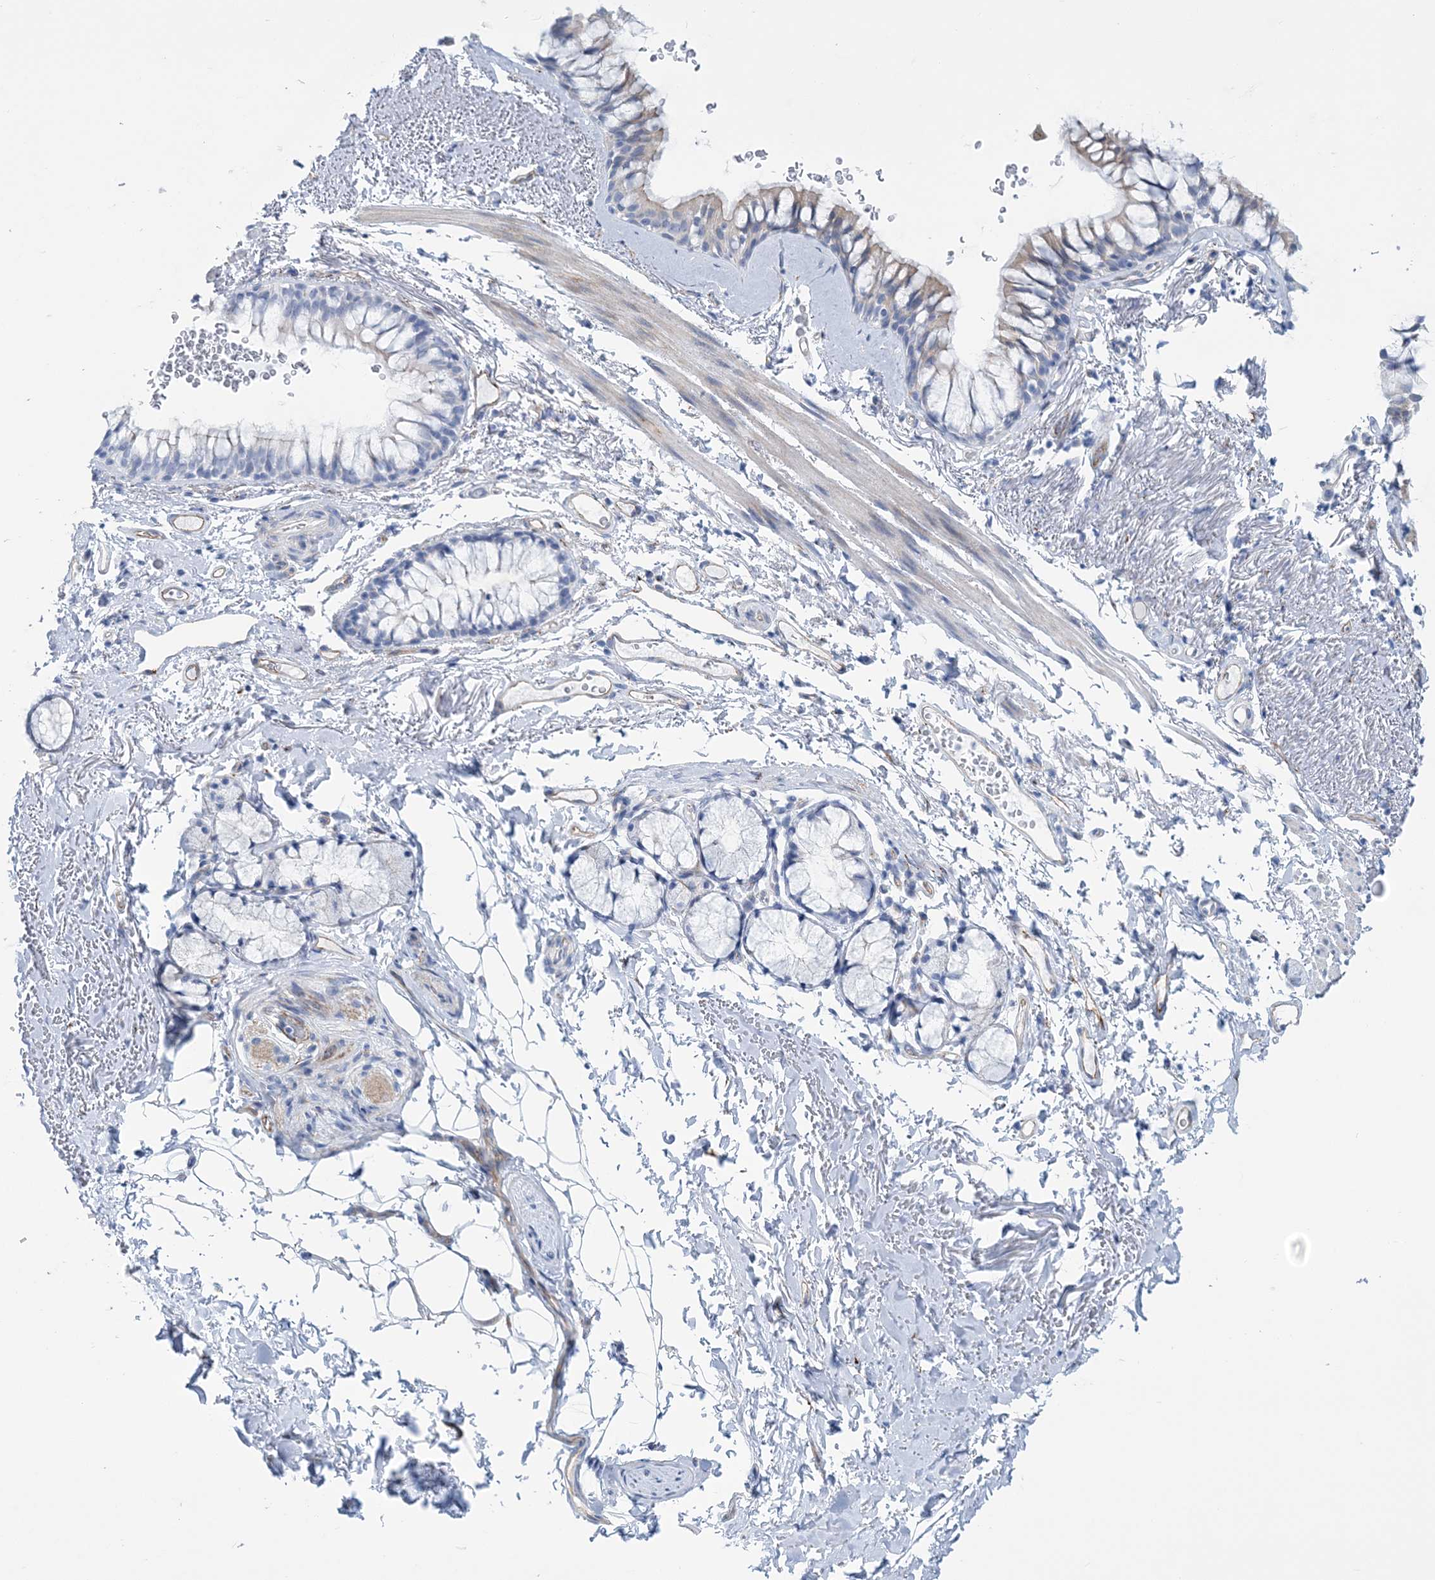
{"staining": {"intensity": "negative", "quantity": "none", "location": "none"}, "tissue": "bronchus", "cell_type": "Respiratory epithelial cells", "image_type": "normal", "snomed": [{"axis": "morphology", "description": "Normal tissue, NOS"}, {"axis": "topography", "description": "Cartilage tissue"}, {"axis": "topography", "description": "Bronchus"}], "caption": "DAB (3,3'-diaminobenzidine) immunohistochemical staining of normal human bronchus shows no significant positivity in respiratory epithelial cells. The staining is performed using DAB brown chromogen with nuclei counter-stained in using hematoxylin.", "gene": "RAB11FIP5", "patient": {"sex": "female", "age": 73}}